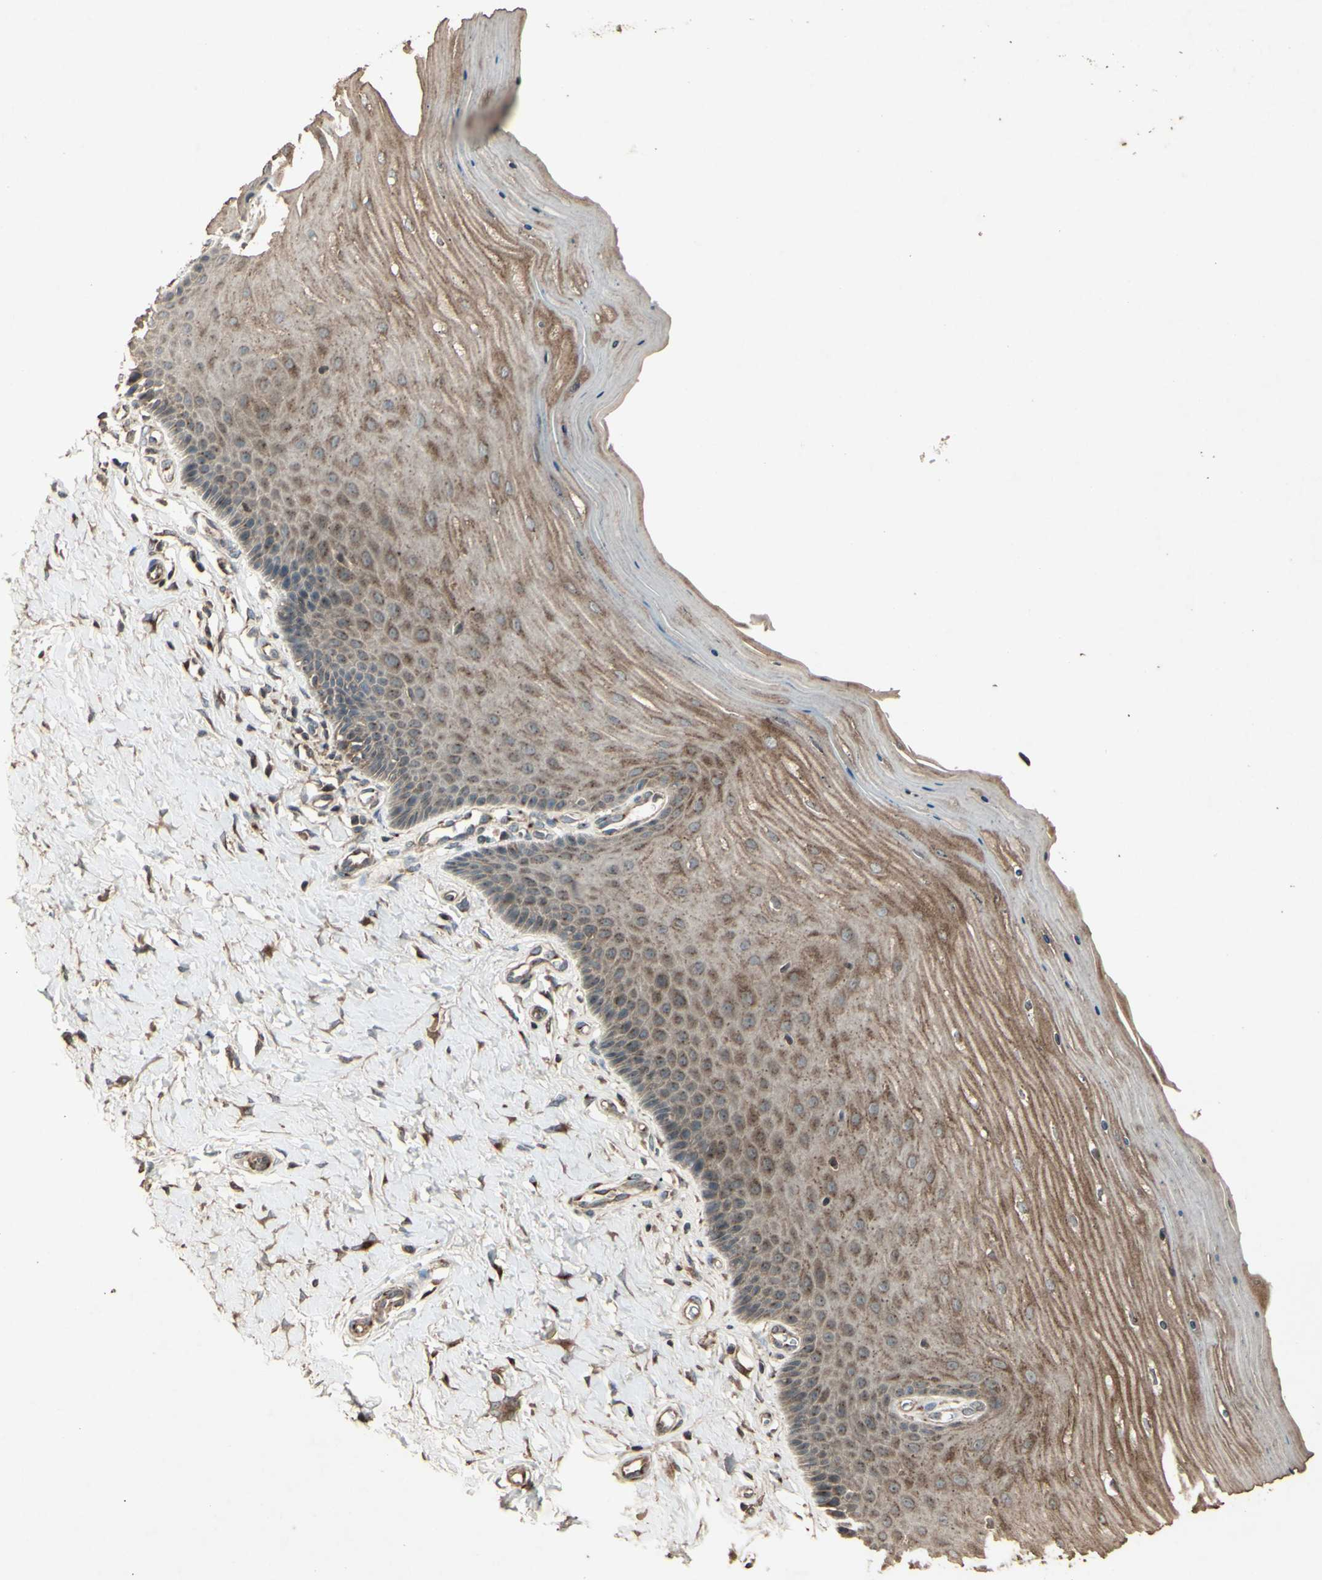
{"staining": {"intensity": "moderate", "quantity": ">75%", "location": "cytoplasmic/membranous"}, "tissue": "cervix", "cell_type": "Squamous epithelial cells", "image_type": "normal", "snomed": [{"axis": "morphology", "description": "Normal tissue, NOS"}, {"axis": "topography", "description": "Cervix"}], "caption": "A micrograph of cervix stained for a protein displays moderate cytoplasmic/membranous brown staining in squamous epithelial cells. The protein of interest is stained brown, and the nuclei are stained in blue (DAB IHC with brightfield microscopy, high magnification).", "gene": "AP1G1", "patient": {"sex": "female", "age": 55}}